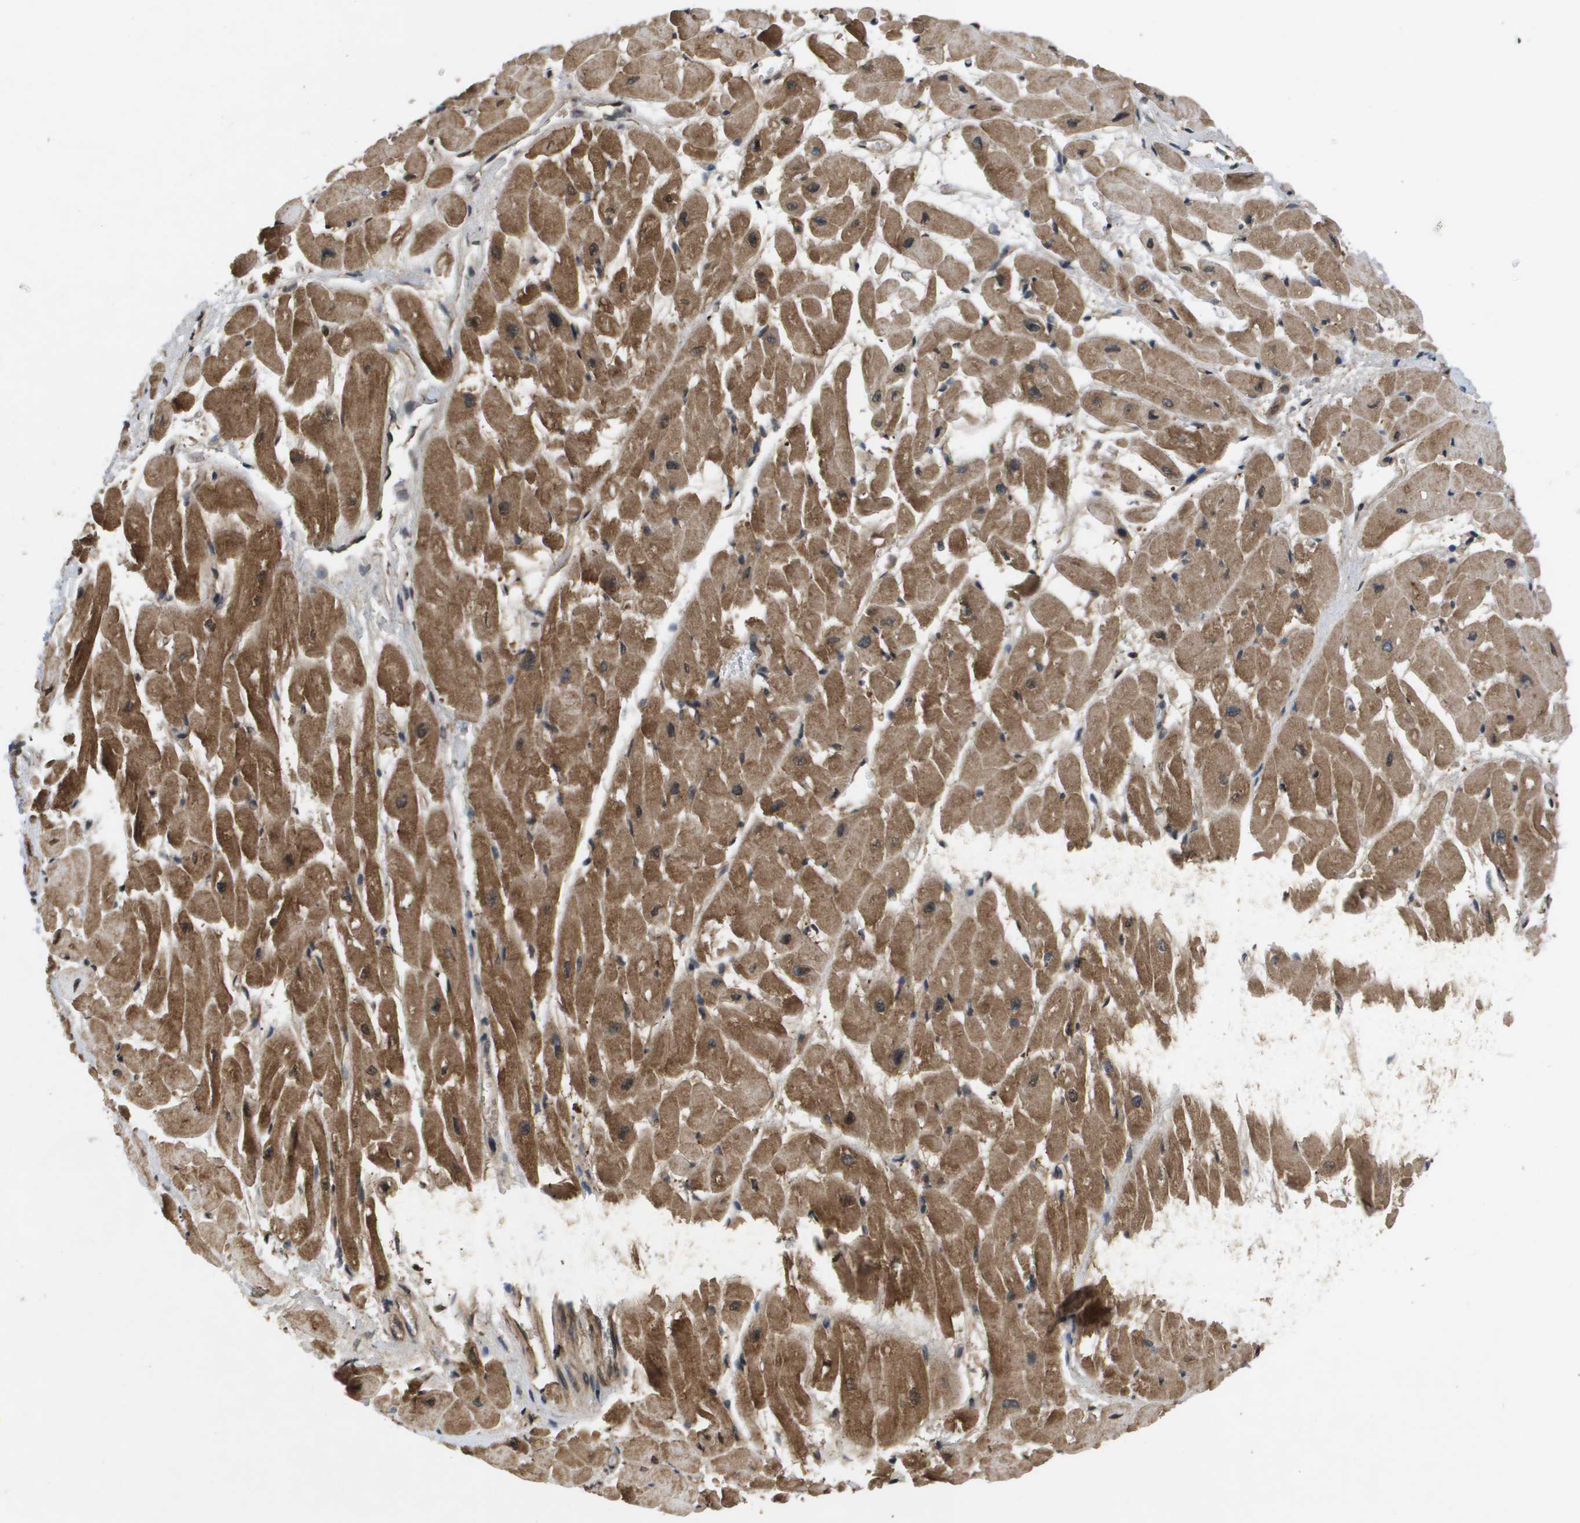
{"staining": {"intensity": "moderate", "quantity": ">75%", "location": "cytoplasmic/membranous"}, "tissue": "heart muscle", "cell_type": "Cardiomyocytes", "image_type": "normal", "snomed": [{"axis": "morphology", "description": "Normal tissue, NOS"}, {"axis": "topography", "description": "Heart"}], "caption": "Protein analysis of unremarkable heart muscle exhibits moderate cytoplasmic/membranous positivity in approximately >75% of cardiomyocytes. (DAB (3,3'-diaminobenzidine) IHC, brown staining for protein, blue staining for nuclei).", "gene": "SPTLC1", "patient": {"sex": "male", "age": 45}}